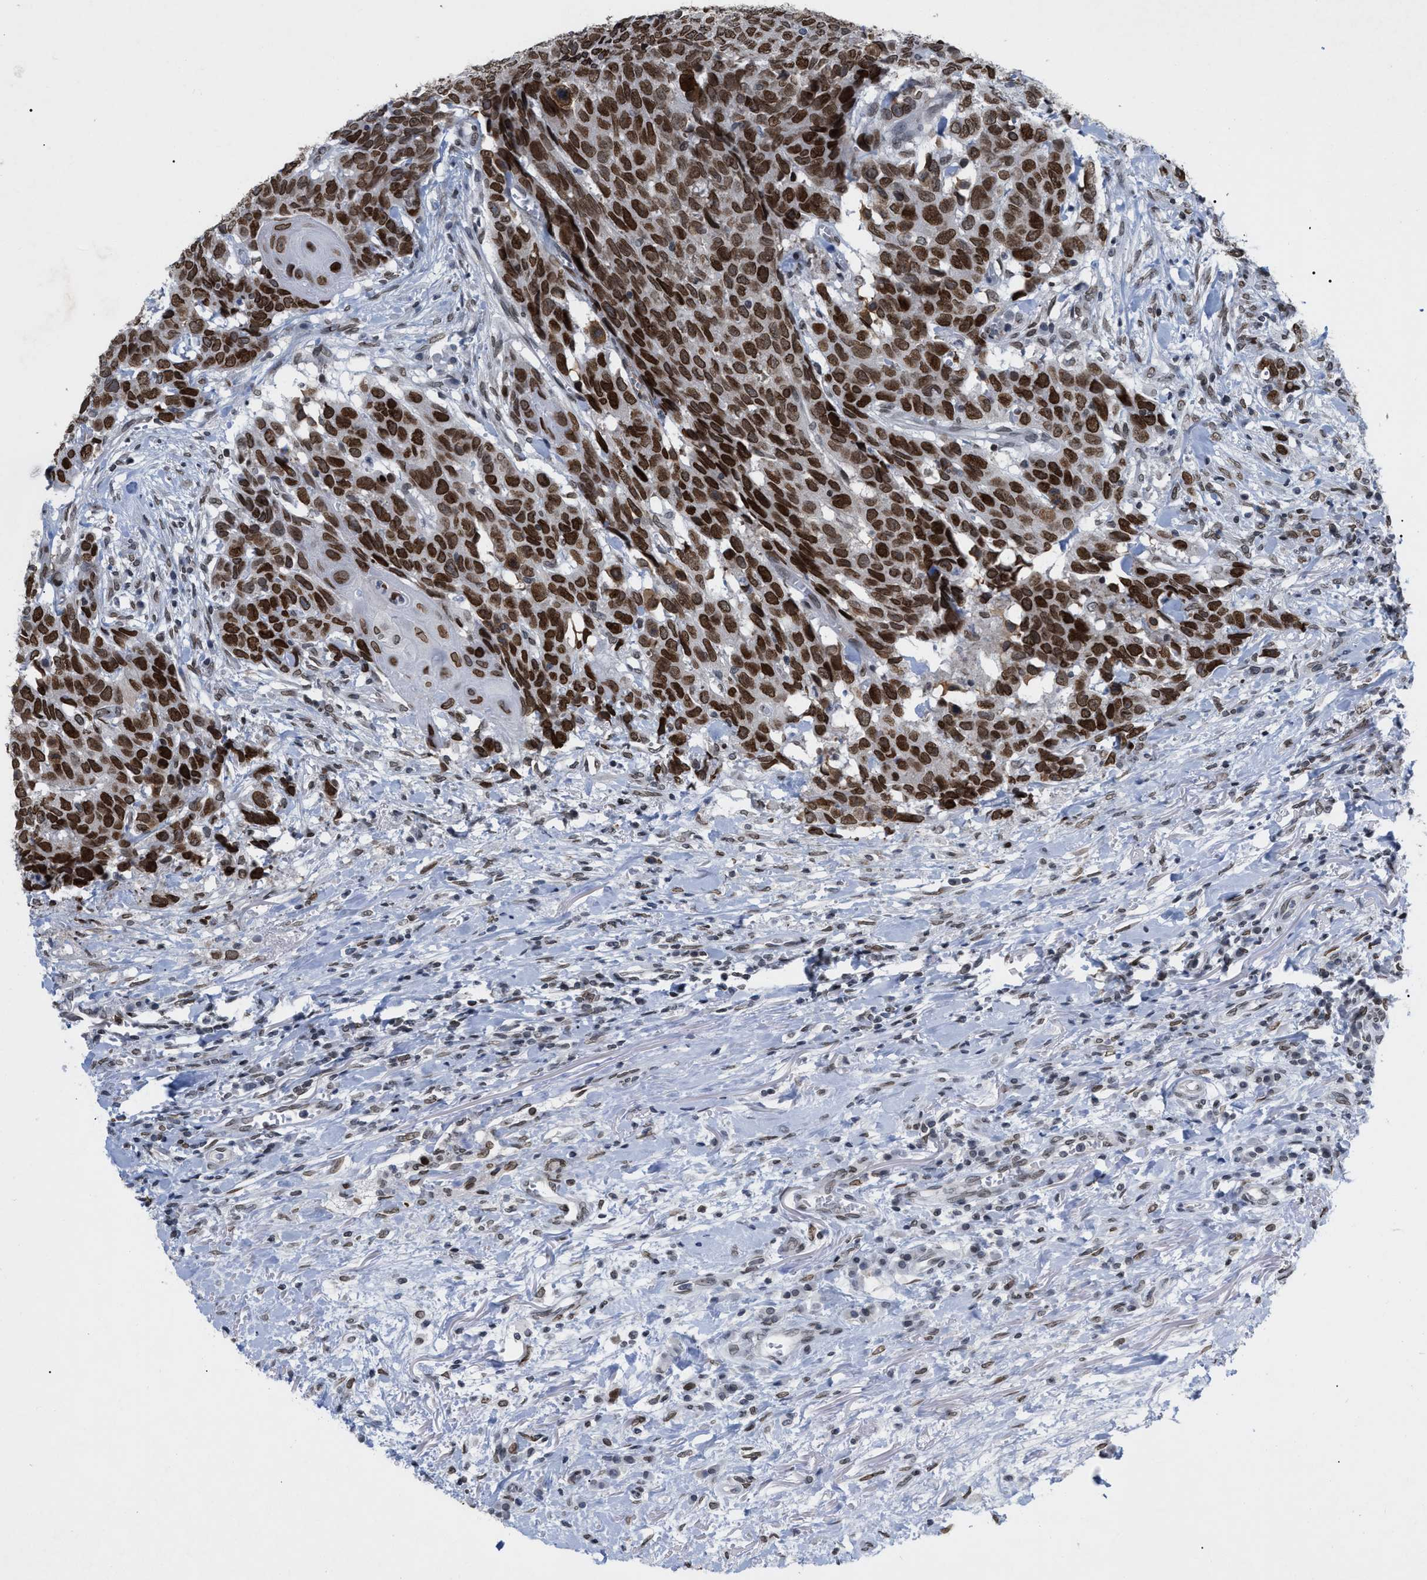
{"staining": {"intensity": "strong", "quantity": ">75%", "location": "cytoplasmic/membranous,nuclear"}, "tissue": "head and neck cancer", "cell_type": "Tumor cells", "image_type": "cancer", "snomed": [{"axis": "morphology", "description": "Squamous cell carcinoma, NOS"}, {"axis": "topography", "description": "Head-Neck"}], "caption": "Head and neck squamous cell carcinoma was stained to show a protein in brown. There is high levels of strong cytoplasmic/membranous and nuclear staining in approximately >75% of tumor cells.", "gene": "TPR", "patient": {"sex": "male", "age": 66}}